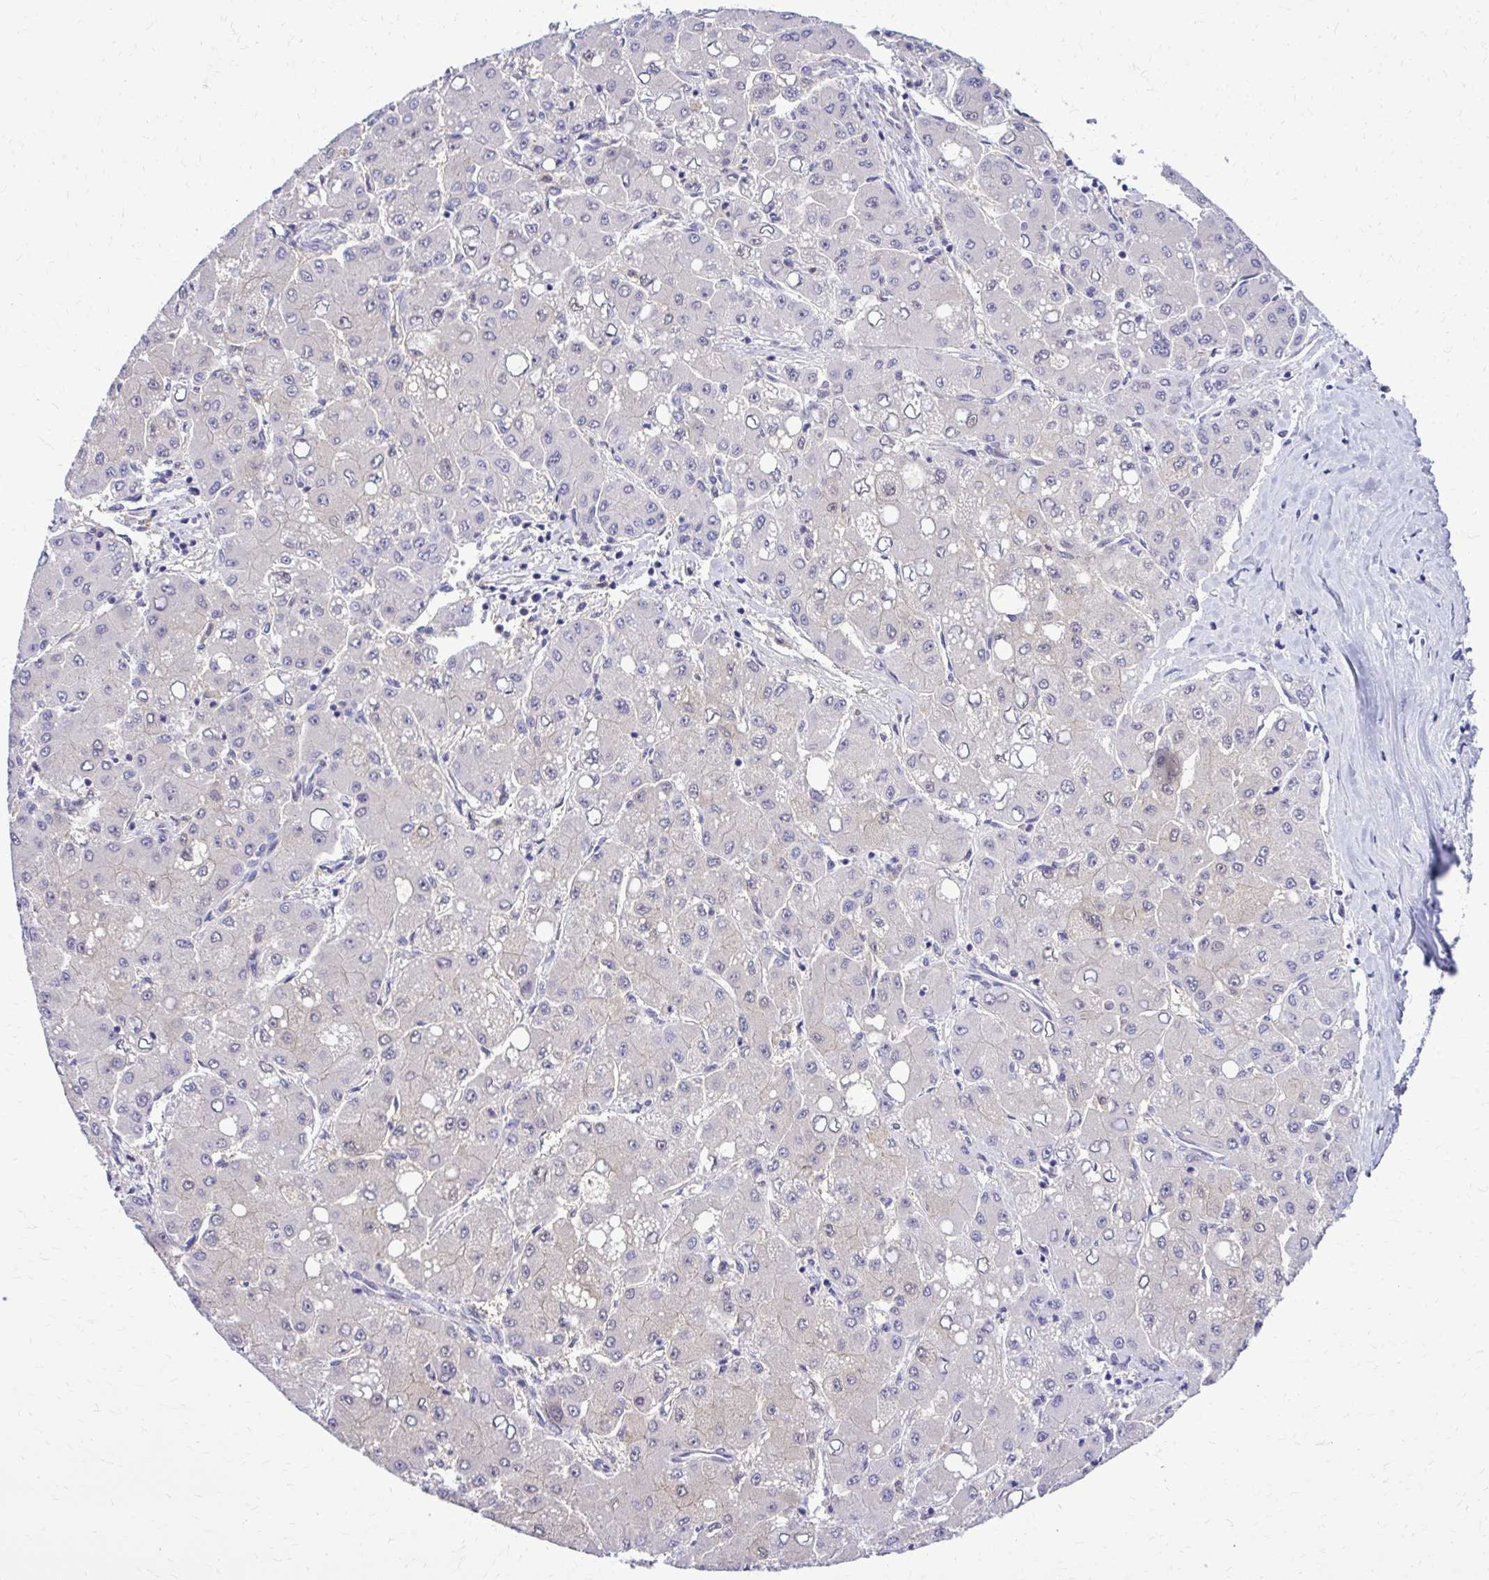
{"staining": {"intensity": "moderate", "quantity": "<25%", "location": "cytoplasmic/membranous,nuclear"}, "tissue": "liver cancer", "cell_type": "Tumor cells", "image_type": "cancer", "snomed": [{"axis": "morphology", "description": "Carcinoma, Hepatocellular, NOS"}, {"axis": "topography", "description": "Liver"}], "caption": "Liver cancer was stained to show a protein in brown. There is low levels of moderate cytoplasmic/membranous and nuclear positivity in about <25% of tumor cells.", "gene": "RASL11B", "patient": {"sex": "male", "age": 40}}